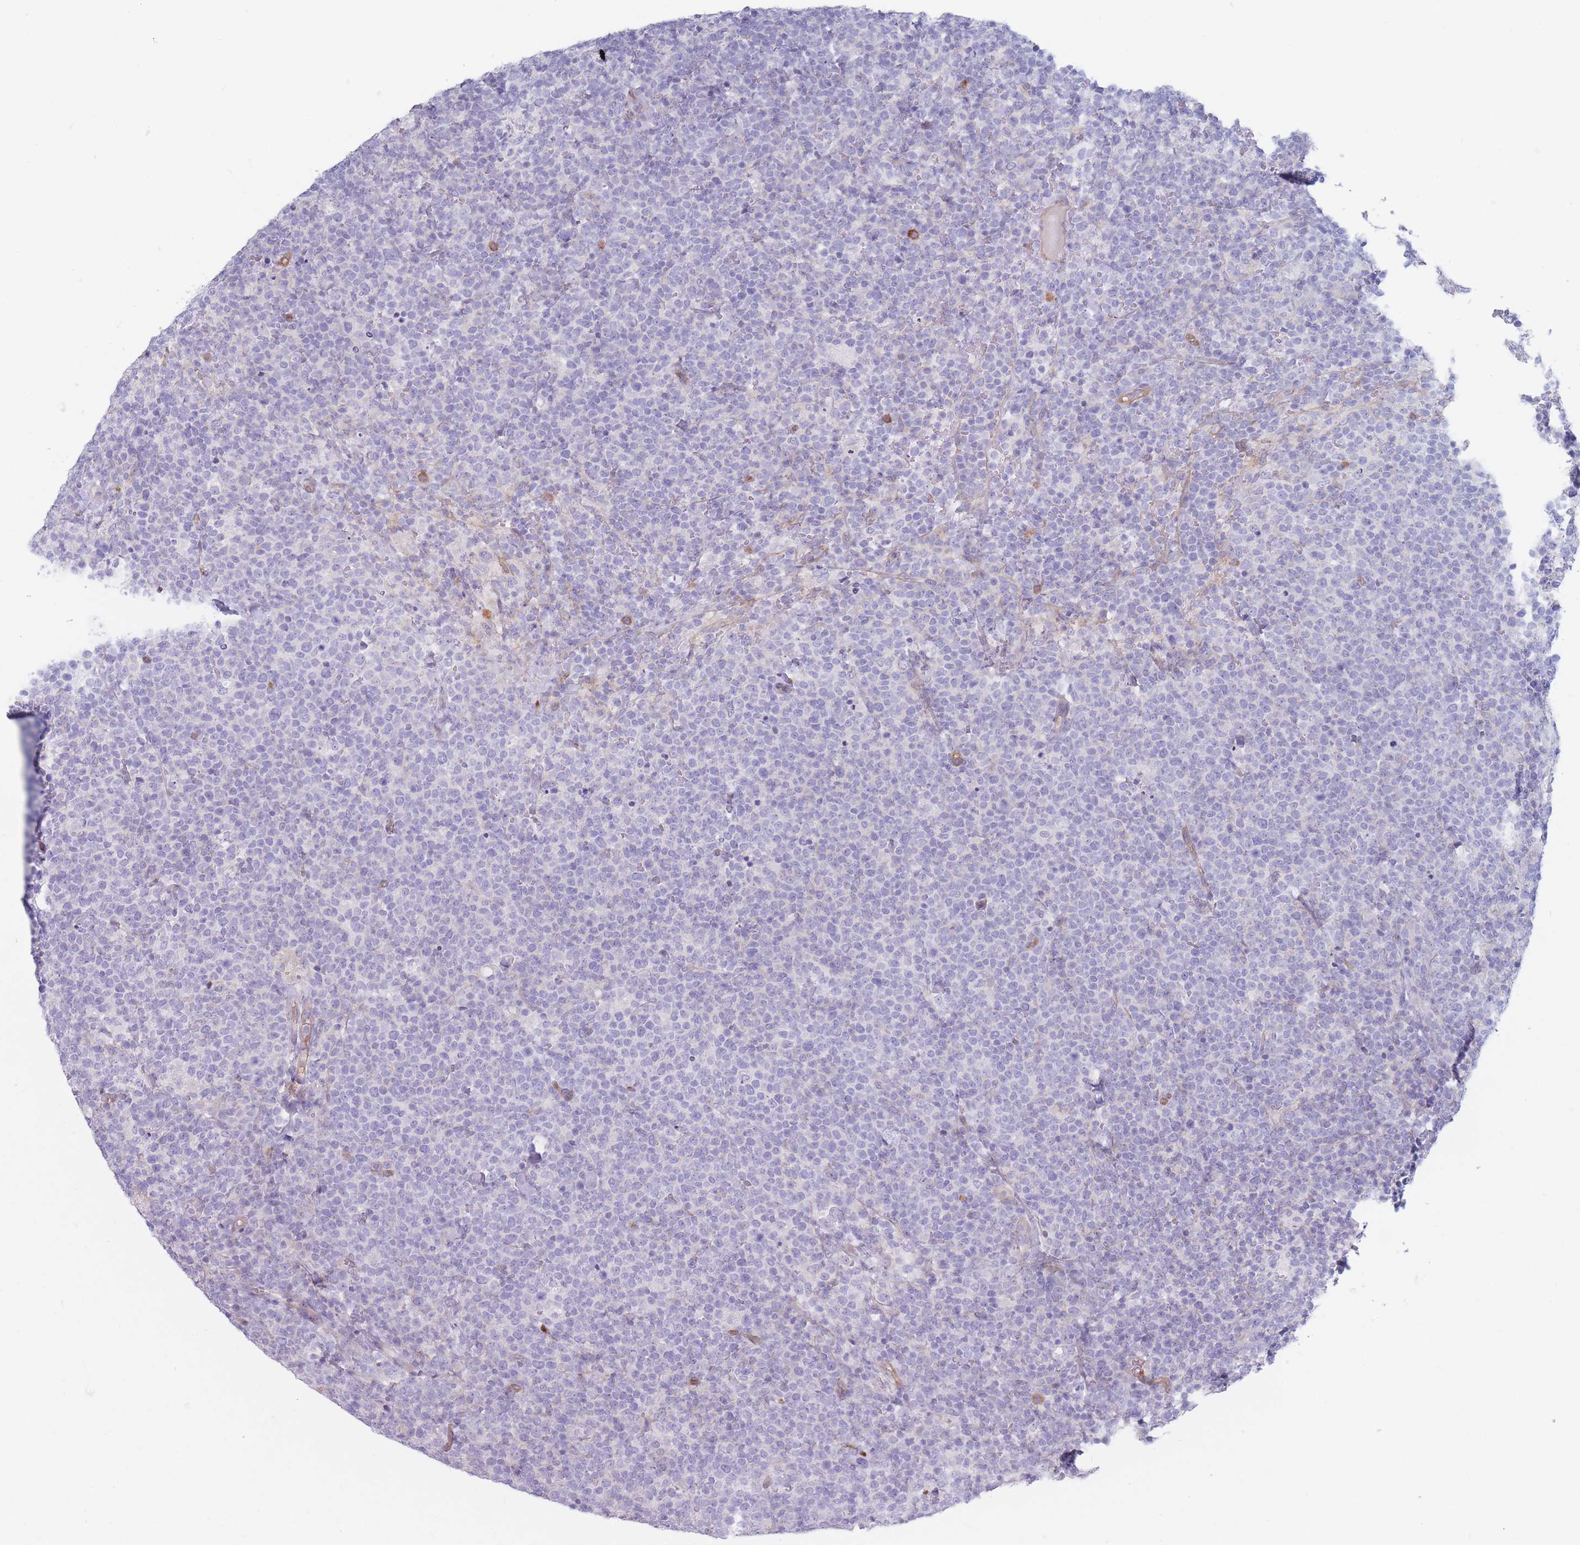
{"staining": {"intensity": "negative", "quantity": "none", "location": "none"}, "tissue": "lymphoma", "cell_type": "Tumor cells", "image_type": "cancer", "snomed": [{"axis": "morphology", "description": "Malignant lymphoma, non-Hodgkin's type, High grade"}, {"axis": "topography", "description": "Lymph node"}], "caption": "DAB immunohistochemical staining of human malignant lymphoma, non-Hodgkin's type (high-grade) displays no significant positivity in tumor cells.", "gene": "PLPP1", "patient": {"sex": "male", "age": 61}}